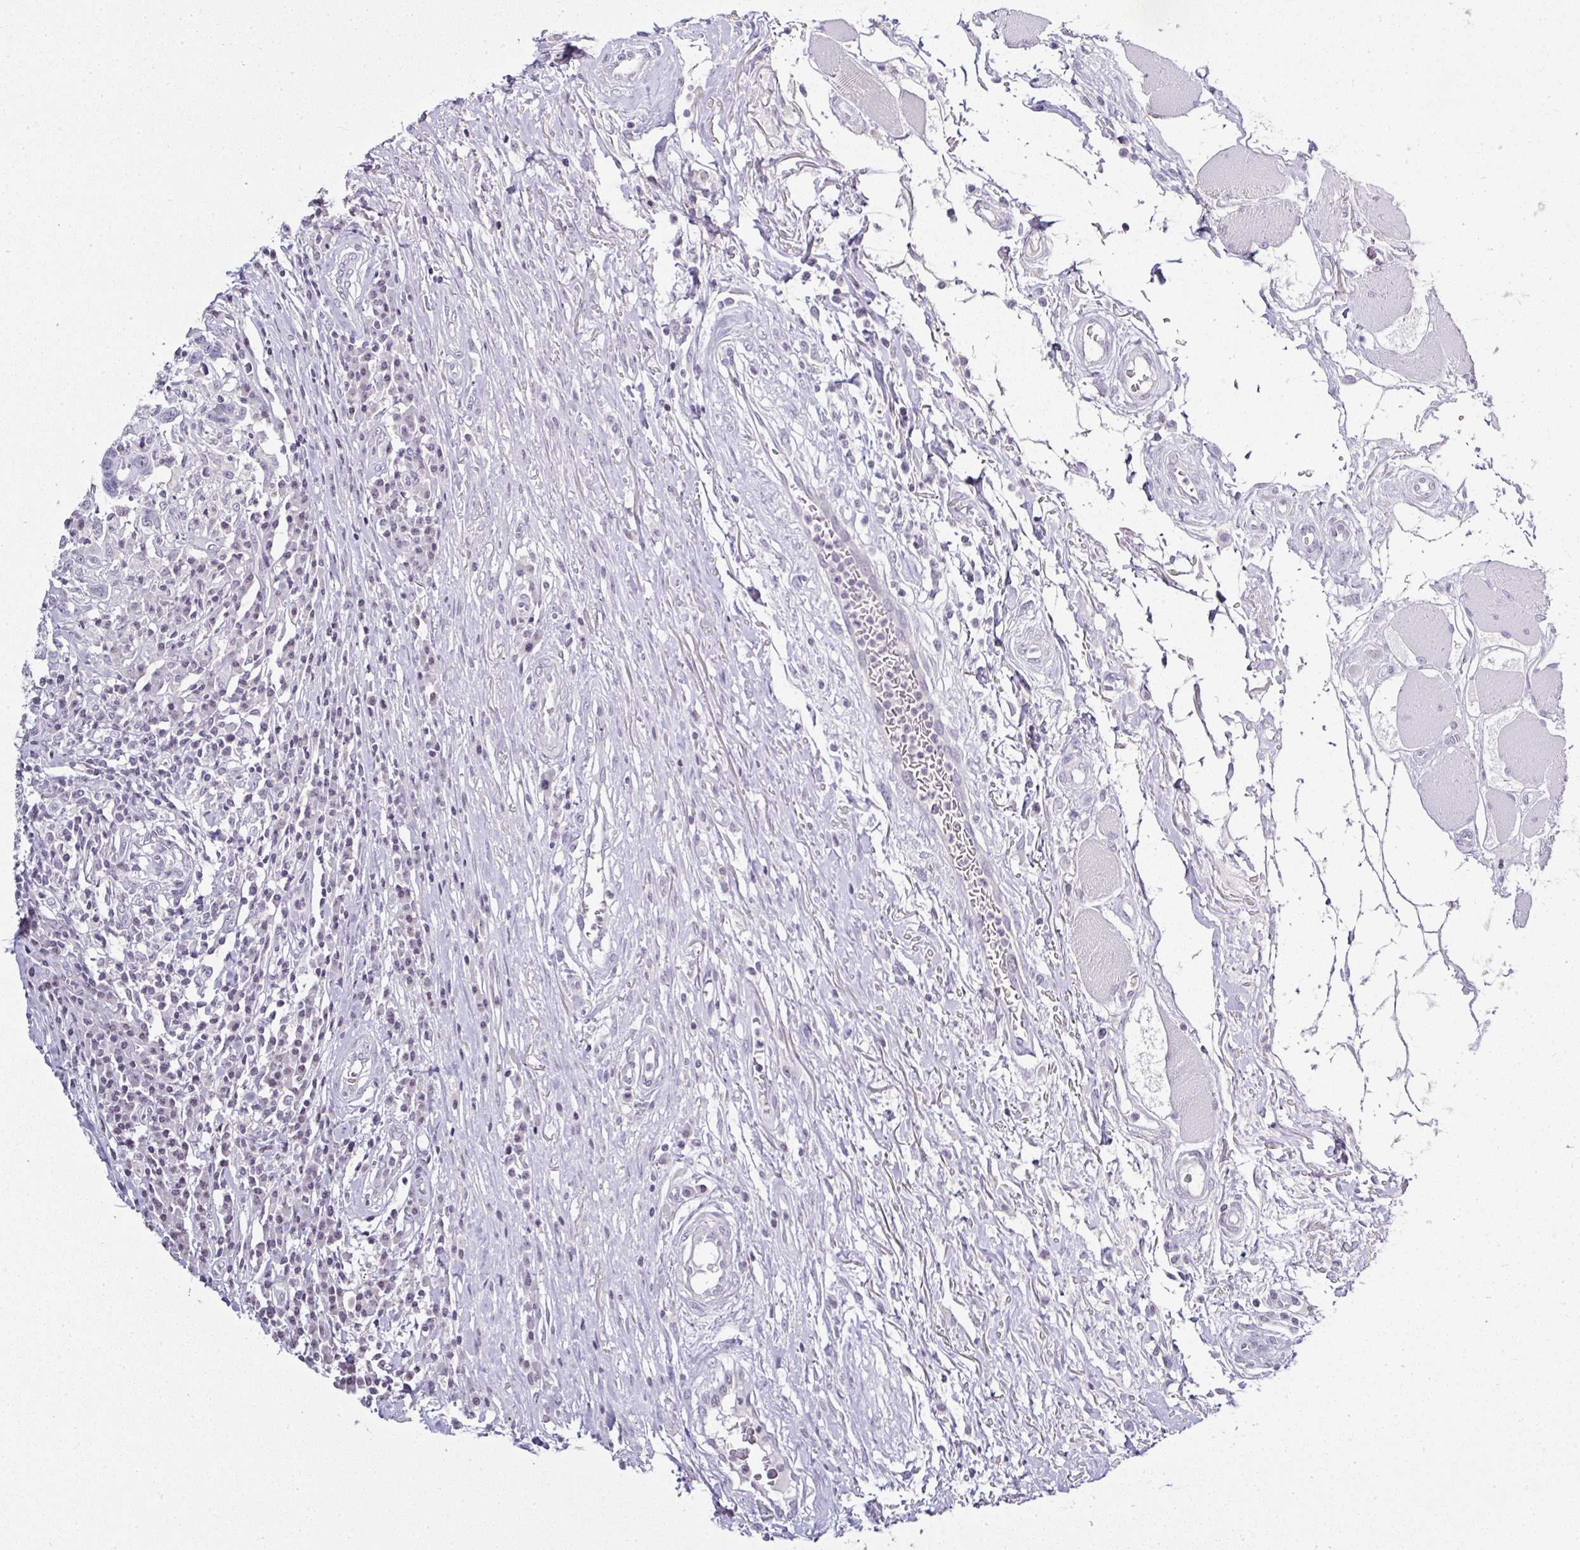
{"staining": {"intensity": "negative", "quantity": "none", "location": "none"}, "tissue": "head and neck cancer", "cell_type": "Tumor cells", "image_type": "cancer", "snomed": [{"axis": "morphology", "description": "Normal tissue, NOS"}, {"axis": "morphology", "description": "Squamous cell carcinoma, NOS"}, {"axis": "topography", "description": "Skeletal muscle"}, {"axis": "topography", "description": "Vascular tissue"}, {"axis": "topography", "description": "Peripheral nerve tissue"}, {"axis": "topography", "description": "Head-Neck"}], "caption": "Squamous cell carcinoma (head and neck) stained for a protein using IHC demonstrates no staining tumor cells.", "gene": "SERPINB3", "patient": {"sex": "male", "age": 66}}